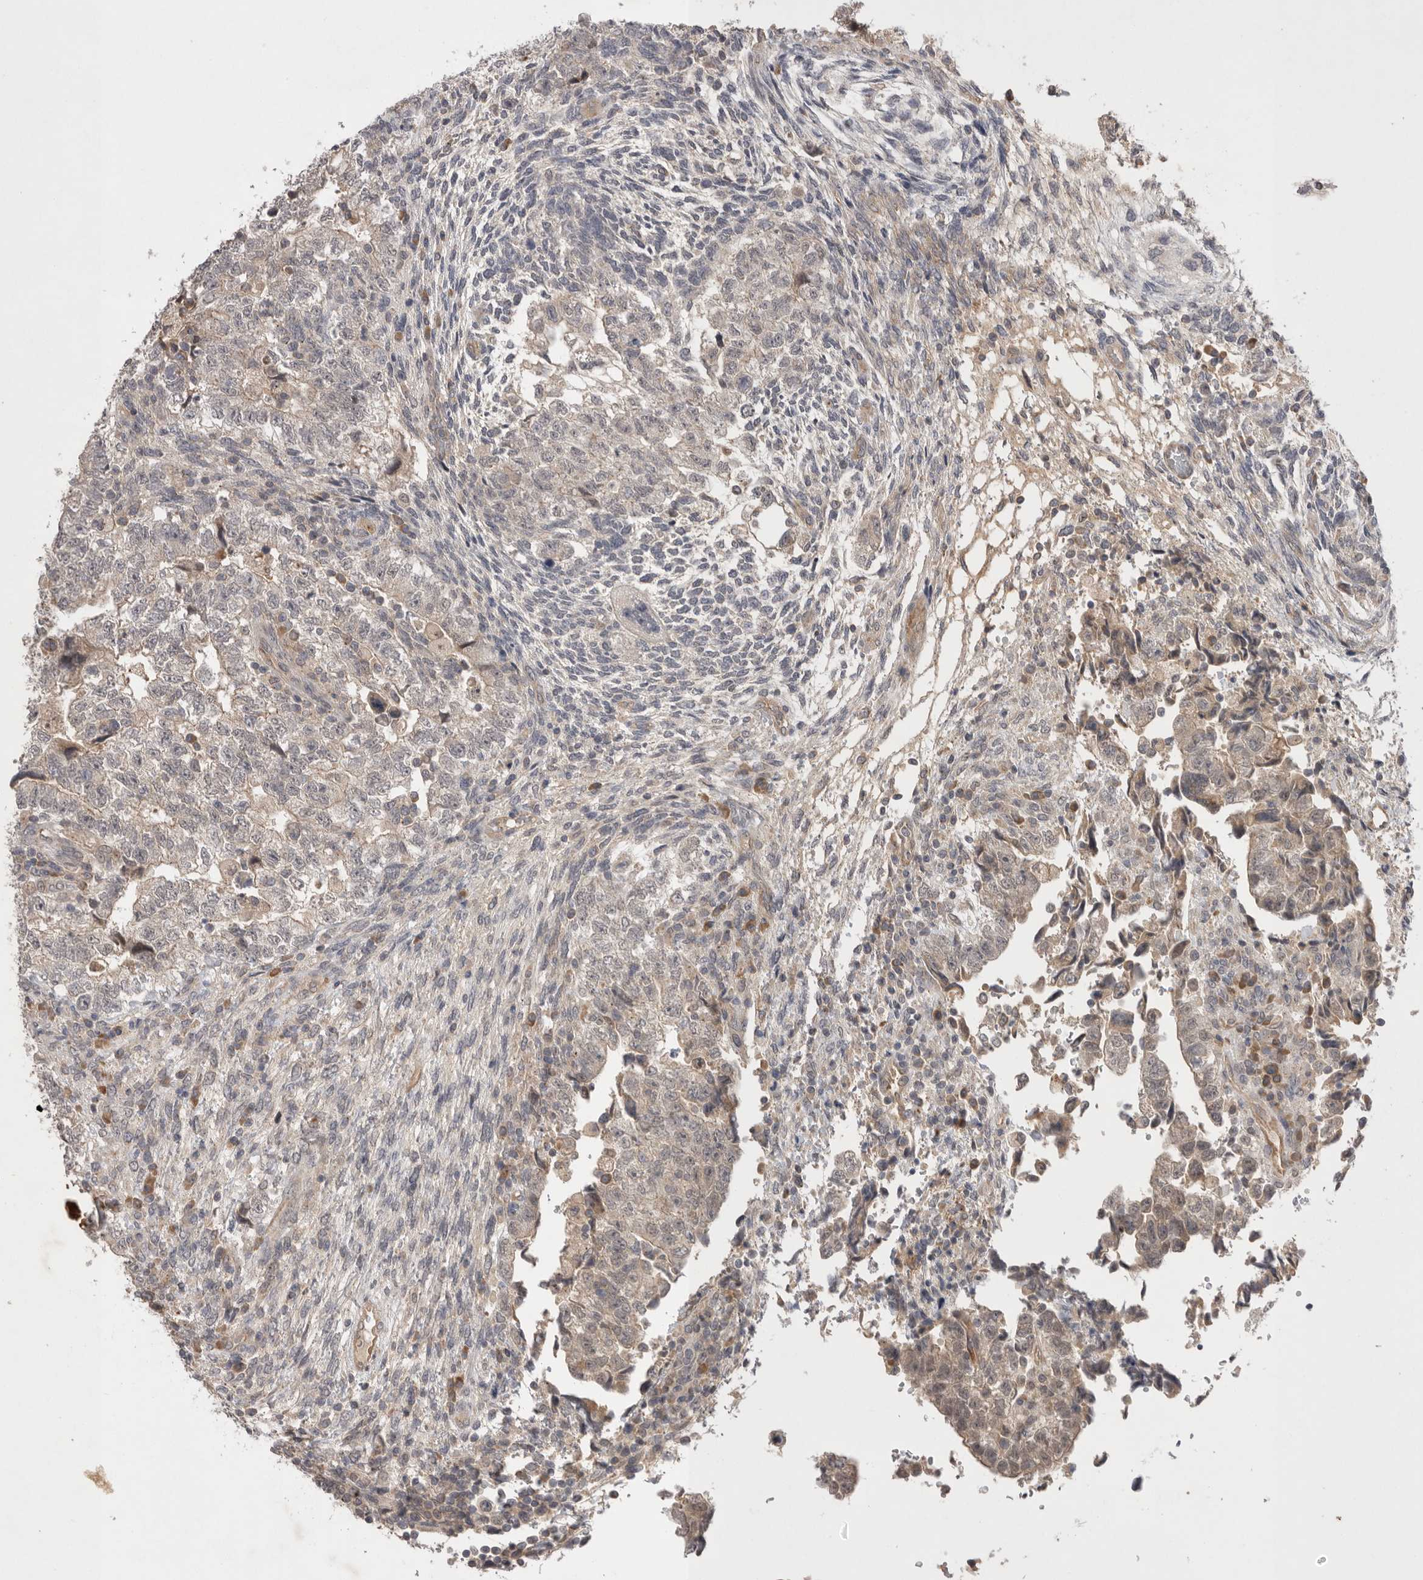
{"staining": {"intensity": "weak", "quantity": "<25%", "location": "cytoplasmic/membranous"}, "tissue": "testis cancer", "cell_type": "Tumor cells", "image_type": "cancer", "snomed": [{"axis": "morphology", "description": "Normal tissue, NOS"}, {"axis": "morphology", "description": "Carcinoma, Embryonal, NOS"}, {"axis": "topography", "description": "Testis"}], "caption": "Tumor cells show no significant staining in testis cancer. (Stains: DAB (3,3'-diaminobenzidine) IHC with hematoxylin counter stain, Microscopy: brightfield microscopy at high magnification).", "gene": "NRCAM", "patient": {"sex": "male", "age": 36}}